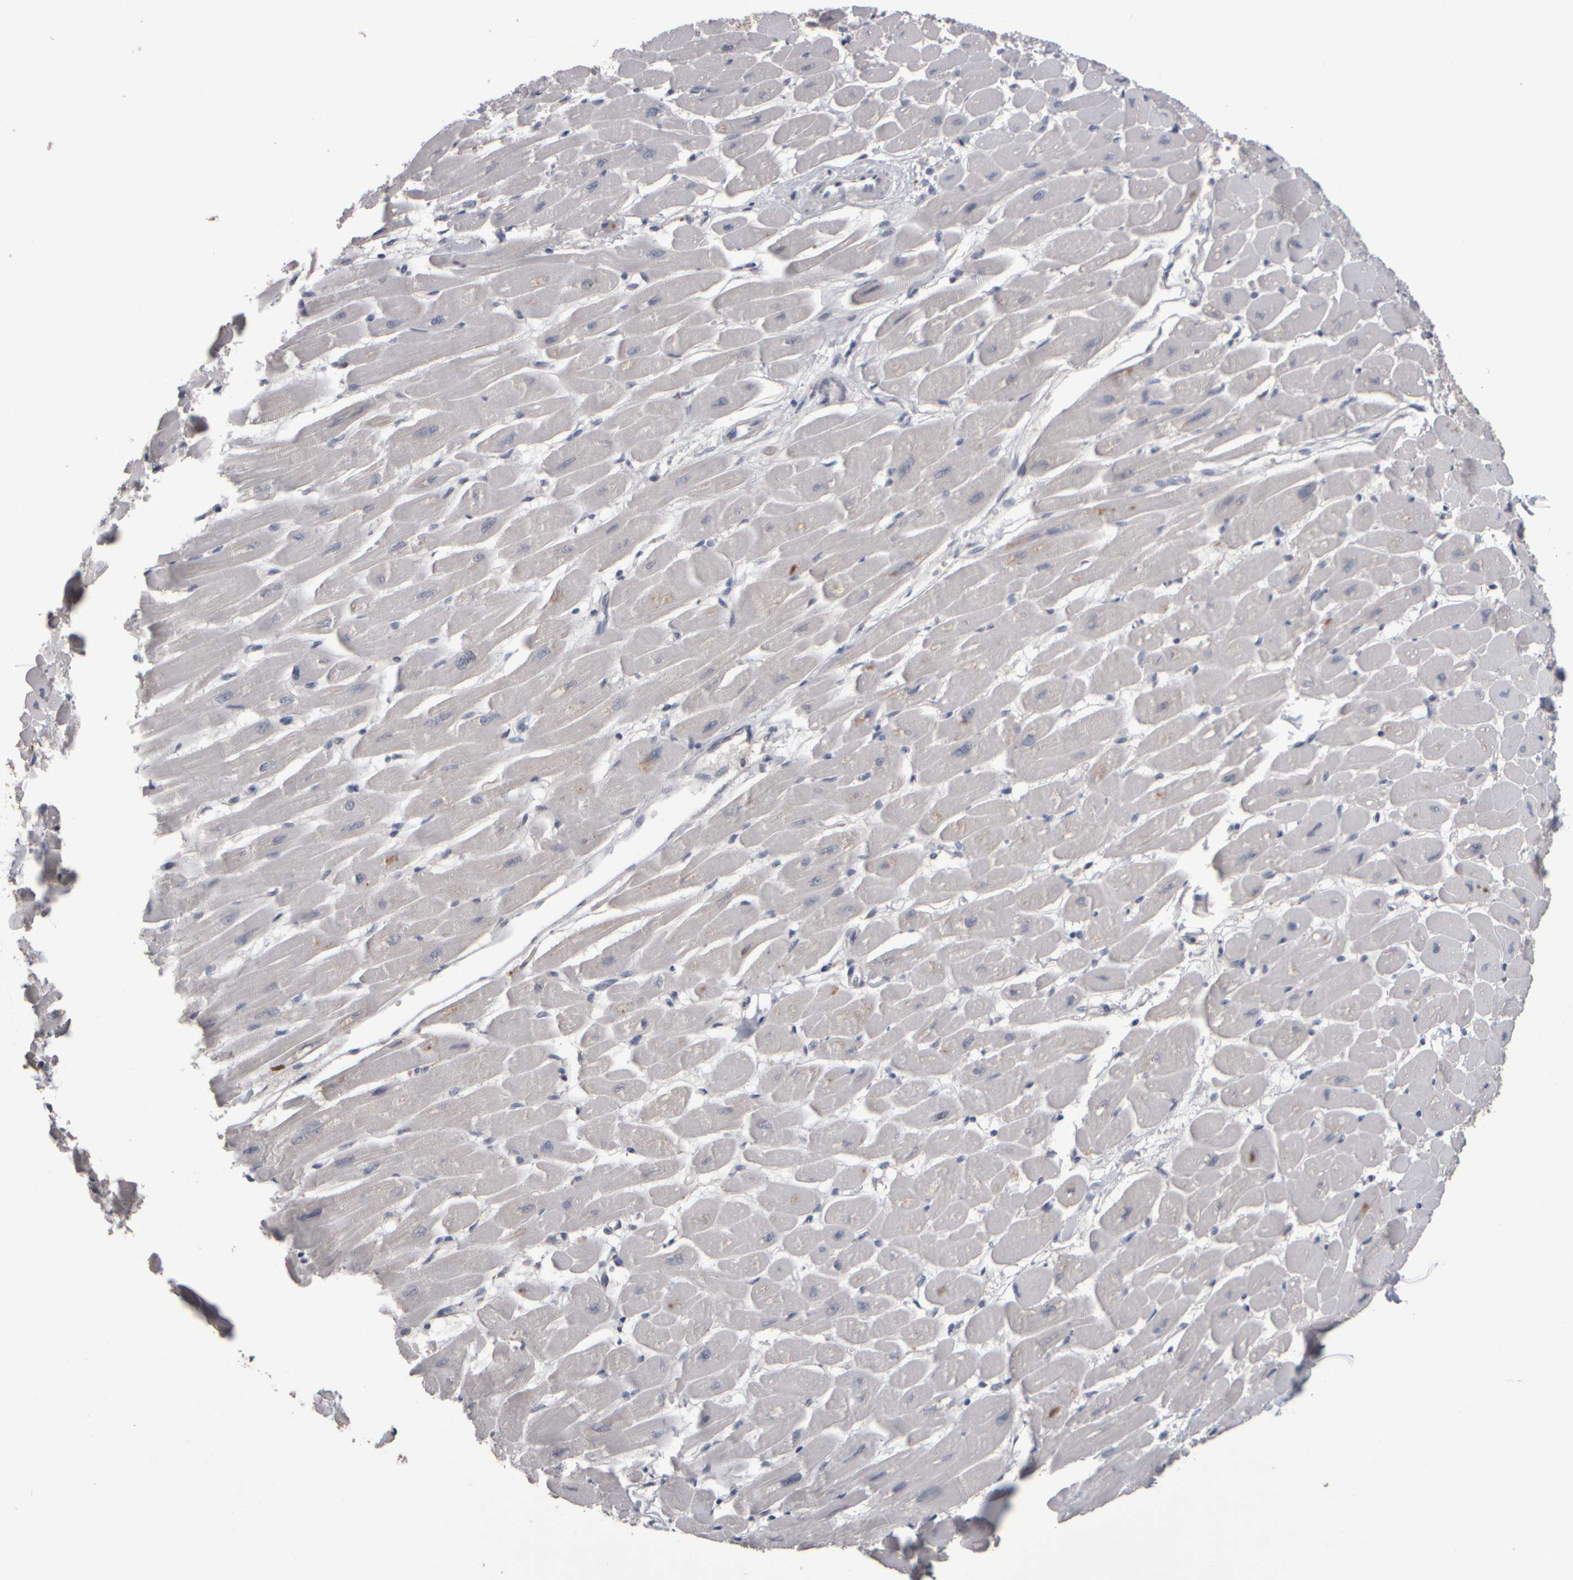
{"staining": {"intensity": "weak", "quantity": "25%-75%", "location": "cytoplasmic/membranous"}, "tissue": "heart muscle", "cell_type": "Cardiomyocytes", "image_type": "normal", "snomed": [{"axis": "morphology", "description": "Normal tissue, NOS"}, {"axis": "topography", "description": "Heart"}], "caption": "This is a photomicrograph of IHC staining of normal heart muscle, which shows weak expression in the cytoplasmic/membranous of cardiomyocytes.", "gene": "EPHX2", "patient": {"sex": "female", "age": 54}}